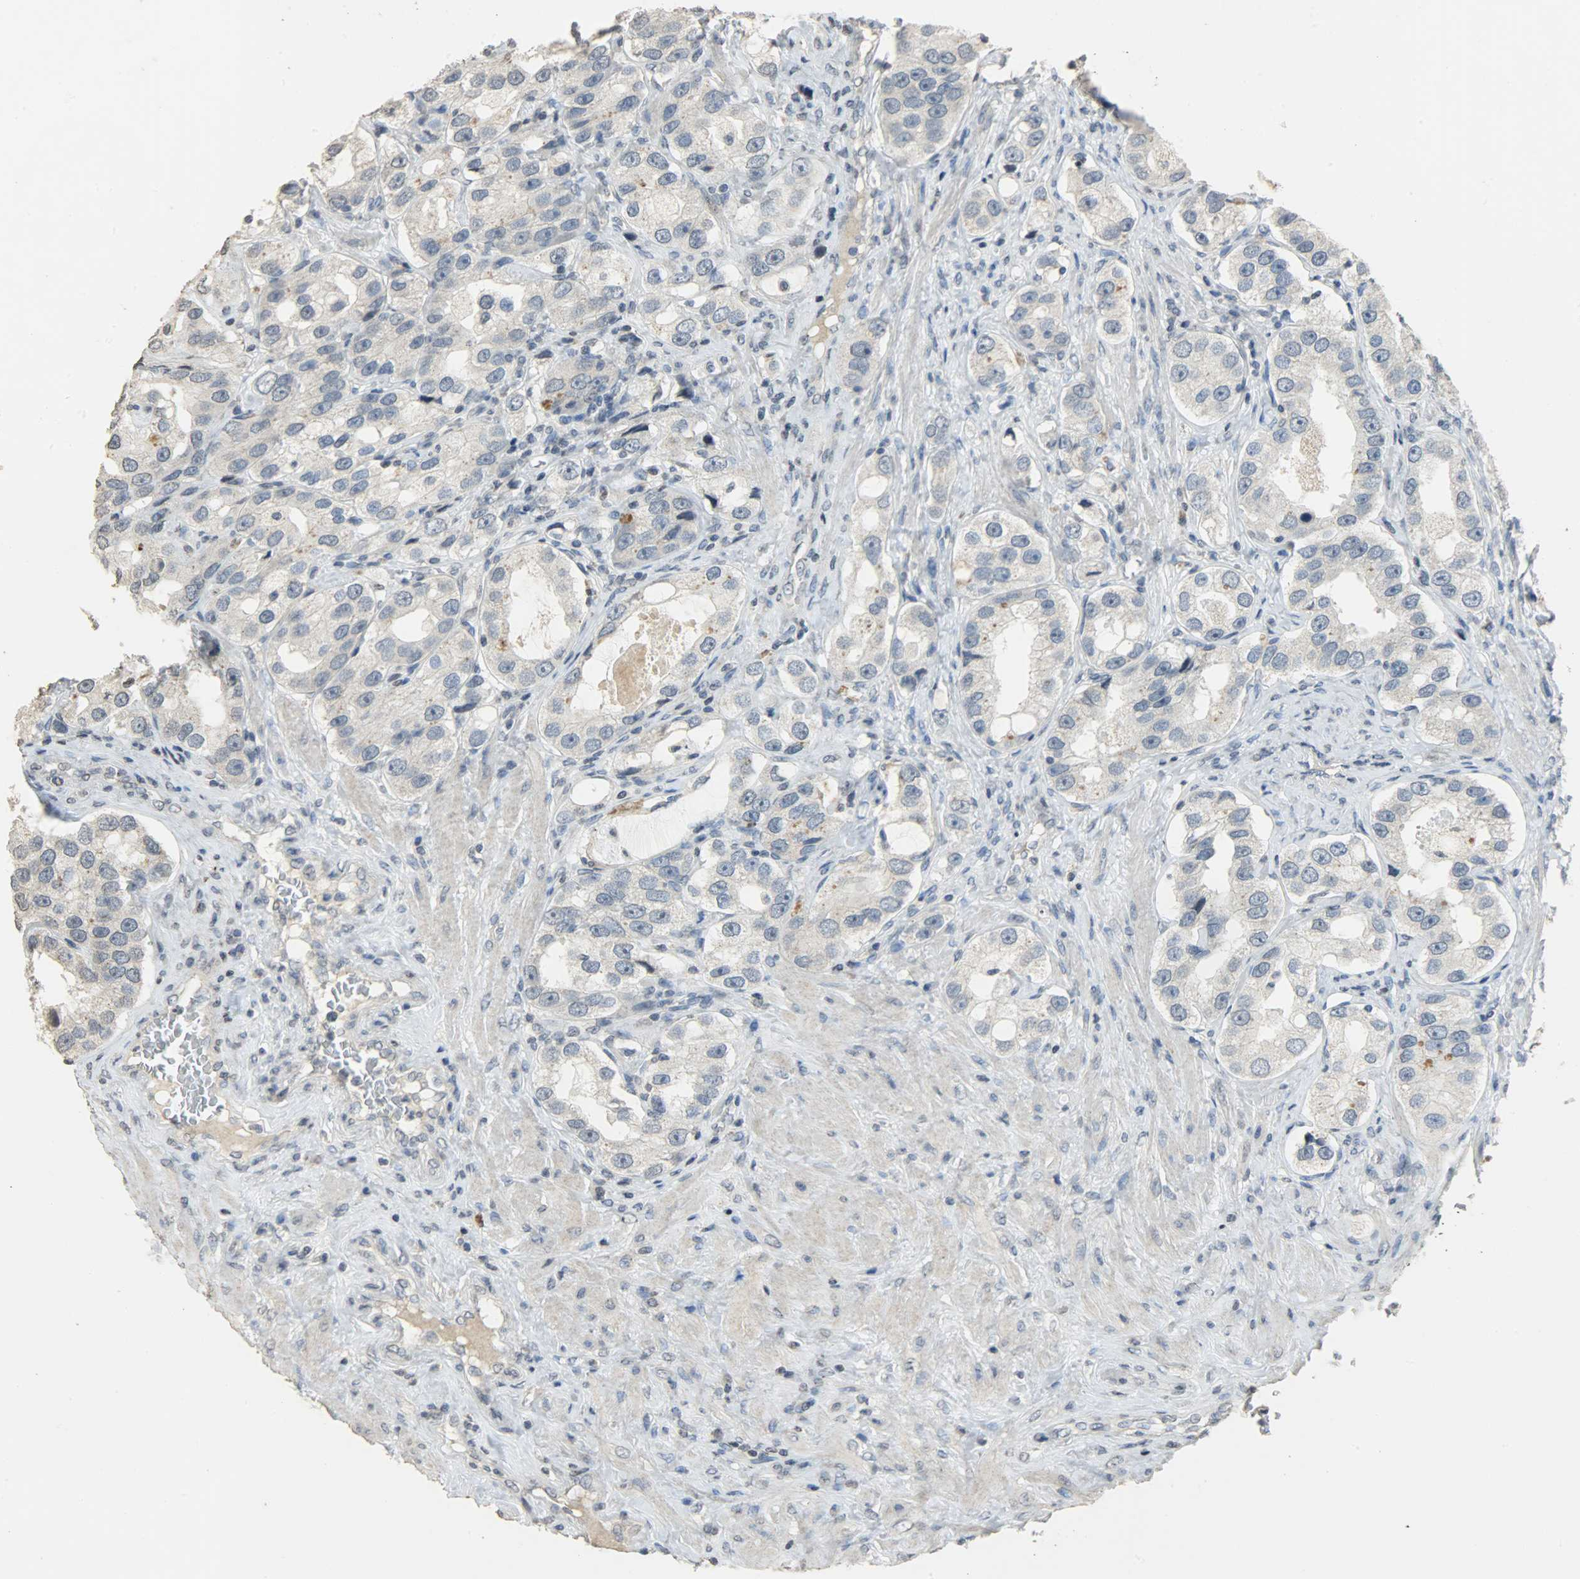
{"staining": {"intensity": "negative", "quantity": "none", "location": "none"}, "tissue": "prostate cancer", "cell_type": "Tumor cells", "image_type": "cancer", "snomed": [{"axis": "morphology", "description": "Adenocarcinoma, High grade"}, {"axis": "topography", "description": "Prostate"}], "caption": "A high-resolution photomicrograph shows IHC staining of adenocarcinoma (high-grade) (prostate), which shows no significant staining in tumor cells.", "gene": "DNAJB6", "patient": {"sex": "male", "age": 63}}